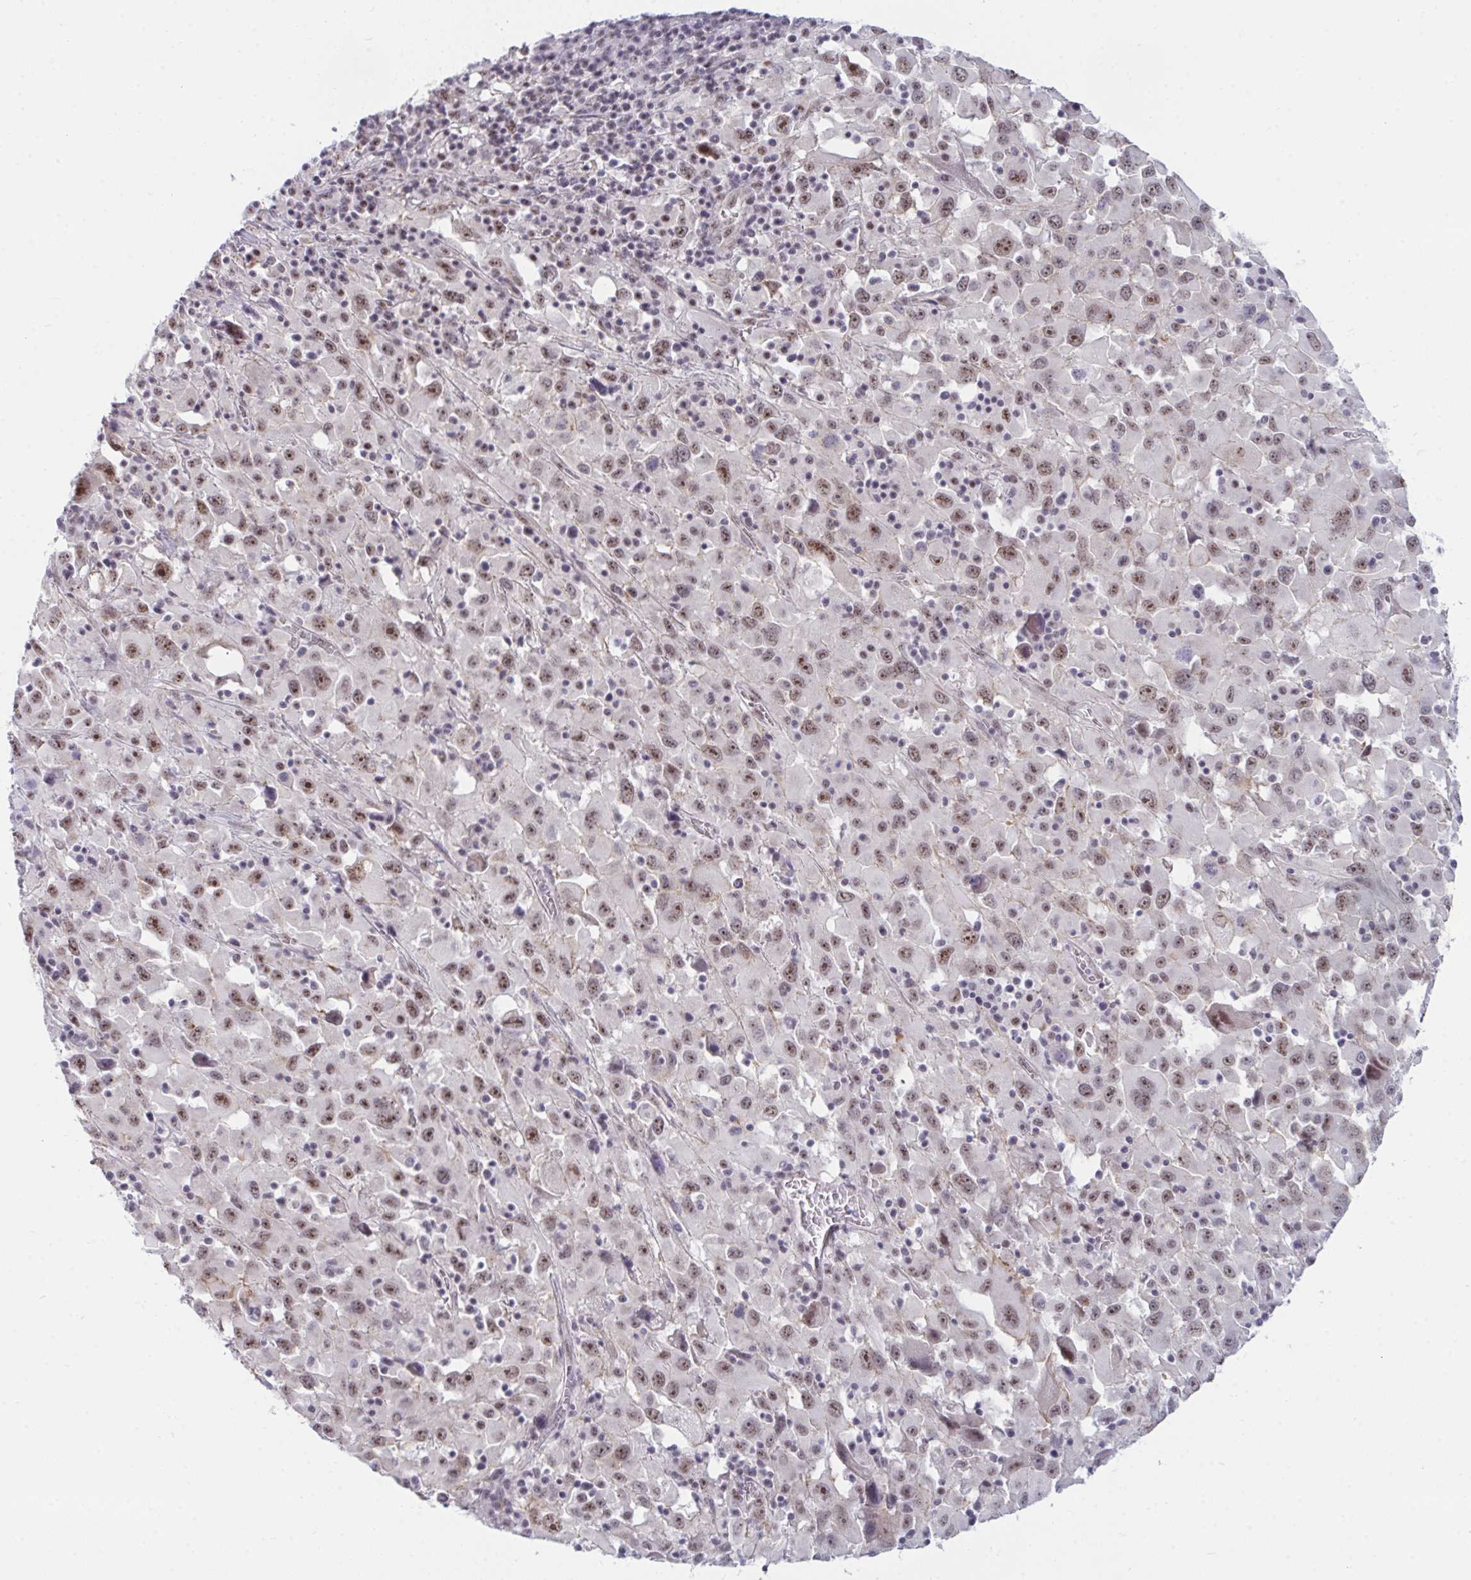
{"staining": {"intensity": "moderate", "quantity": ">75%", "location": "nuclear"}, "tissue": "melanoma", "cell_type": "Tumor cells", "image_type": "cancer", "snomed": [{"axis": "morphology", "description": "Malignant melanoma, Metastatic site"}, {"axis": "topography", "description": "Soft tissue"}], "caption": "Moderate nuclear protein positivity is present in about >75% of tumor cells in malignant melanoma (metastatic site). The protein is stained brown, and the nuclei are stained in blue (DAB IHC with brightfield microscopy, high magnification).", "gene": "PRR14", "patient": {"sex": "male", "age": 50}}